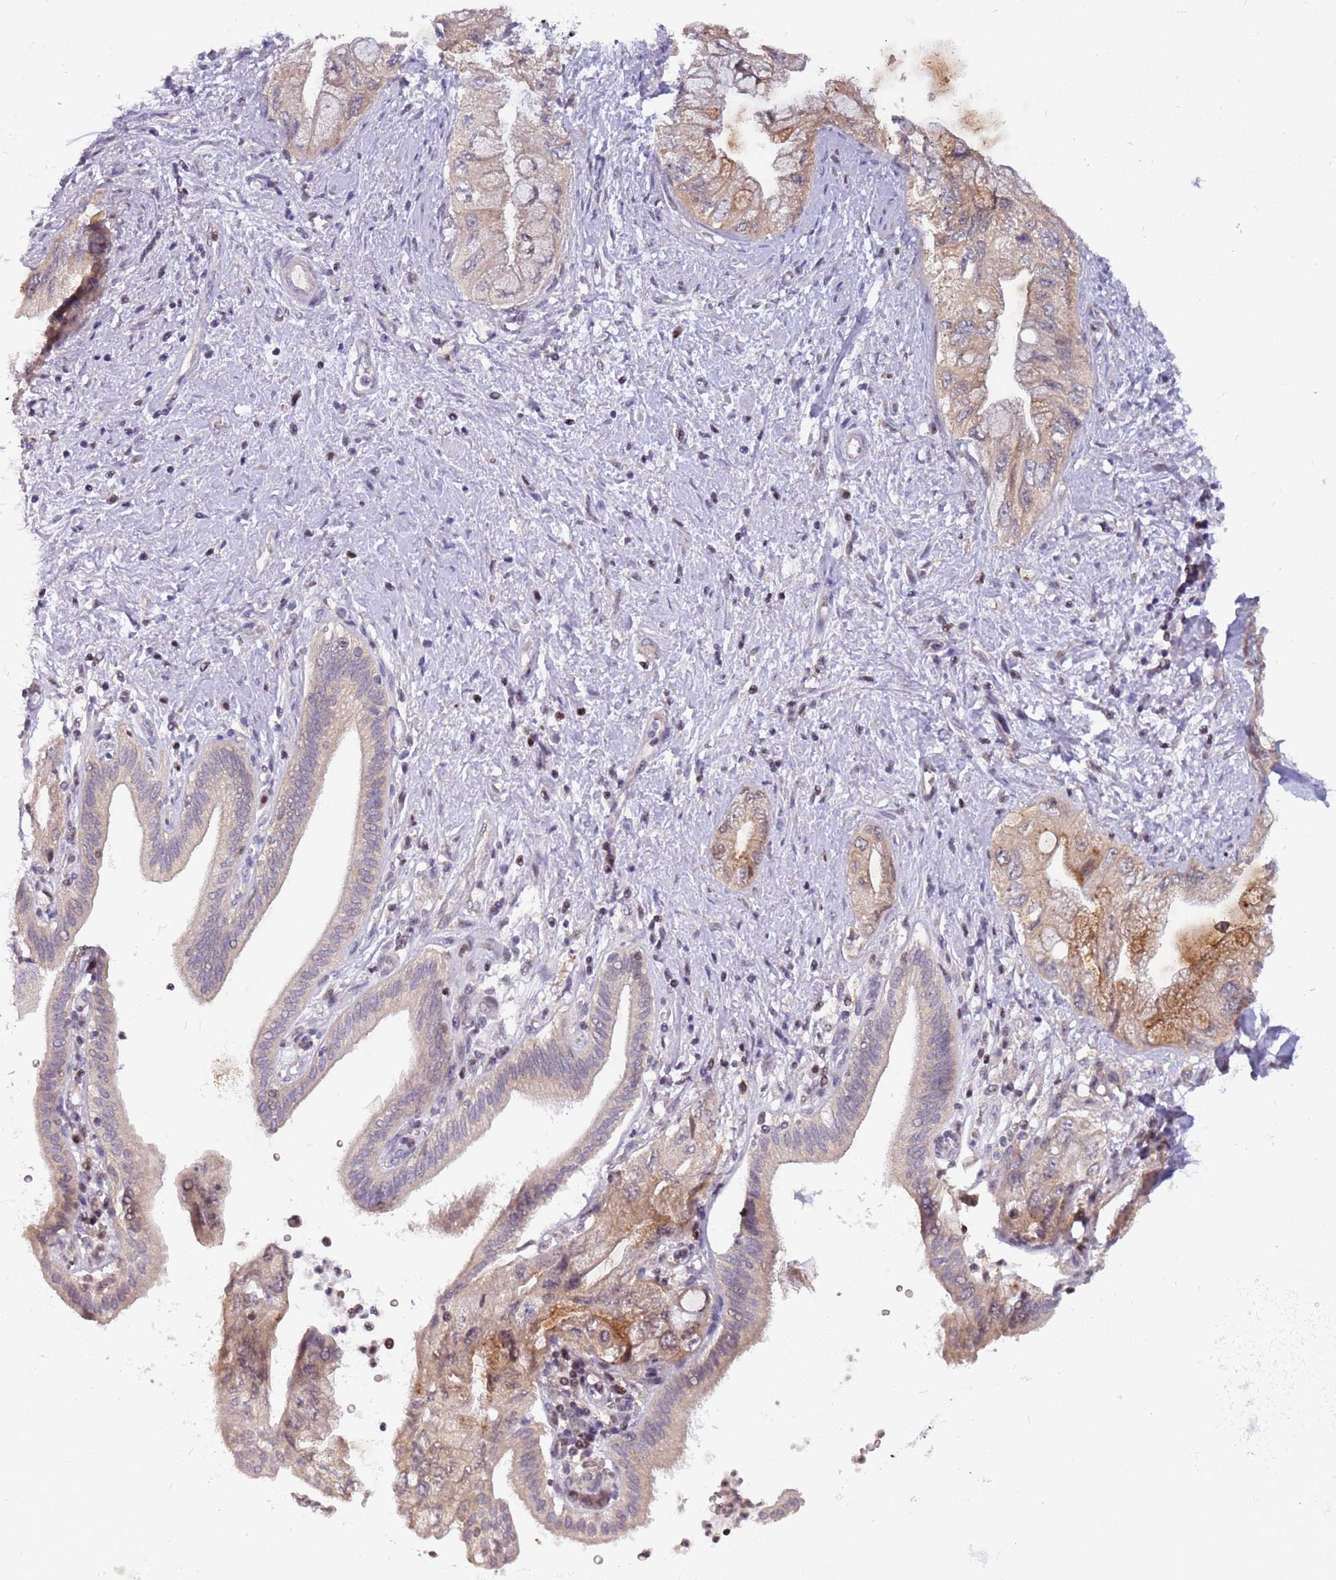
{"staining": {"intensity": "weak", "quantity": ">75%", "location": "cytoplasmic/membranous"}, "tissue": "pancreatic cancer", "cell_type": "Tumor cells", "image_type": "cancer", "snomed": [{"axis": "morphology", "description": "Adenocarcinoma, NOS"}, {"axis": "topography", "description": "Pancreas"}], "caption": "High-power microscopy captured an immunohistochemistry histopathology image of pancreatic cancer, revealing weak cytoplasmic/membranous staining in about >75% of tumor cells.", "gene": "ARHGEF5", "patient": {"sex": "female", "age": 73}}